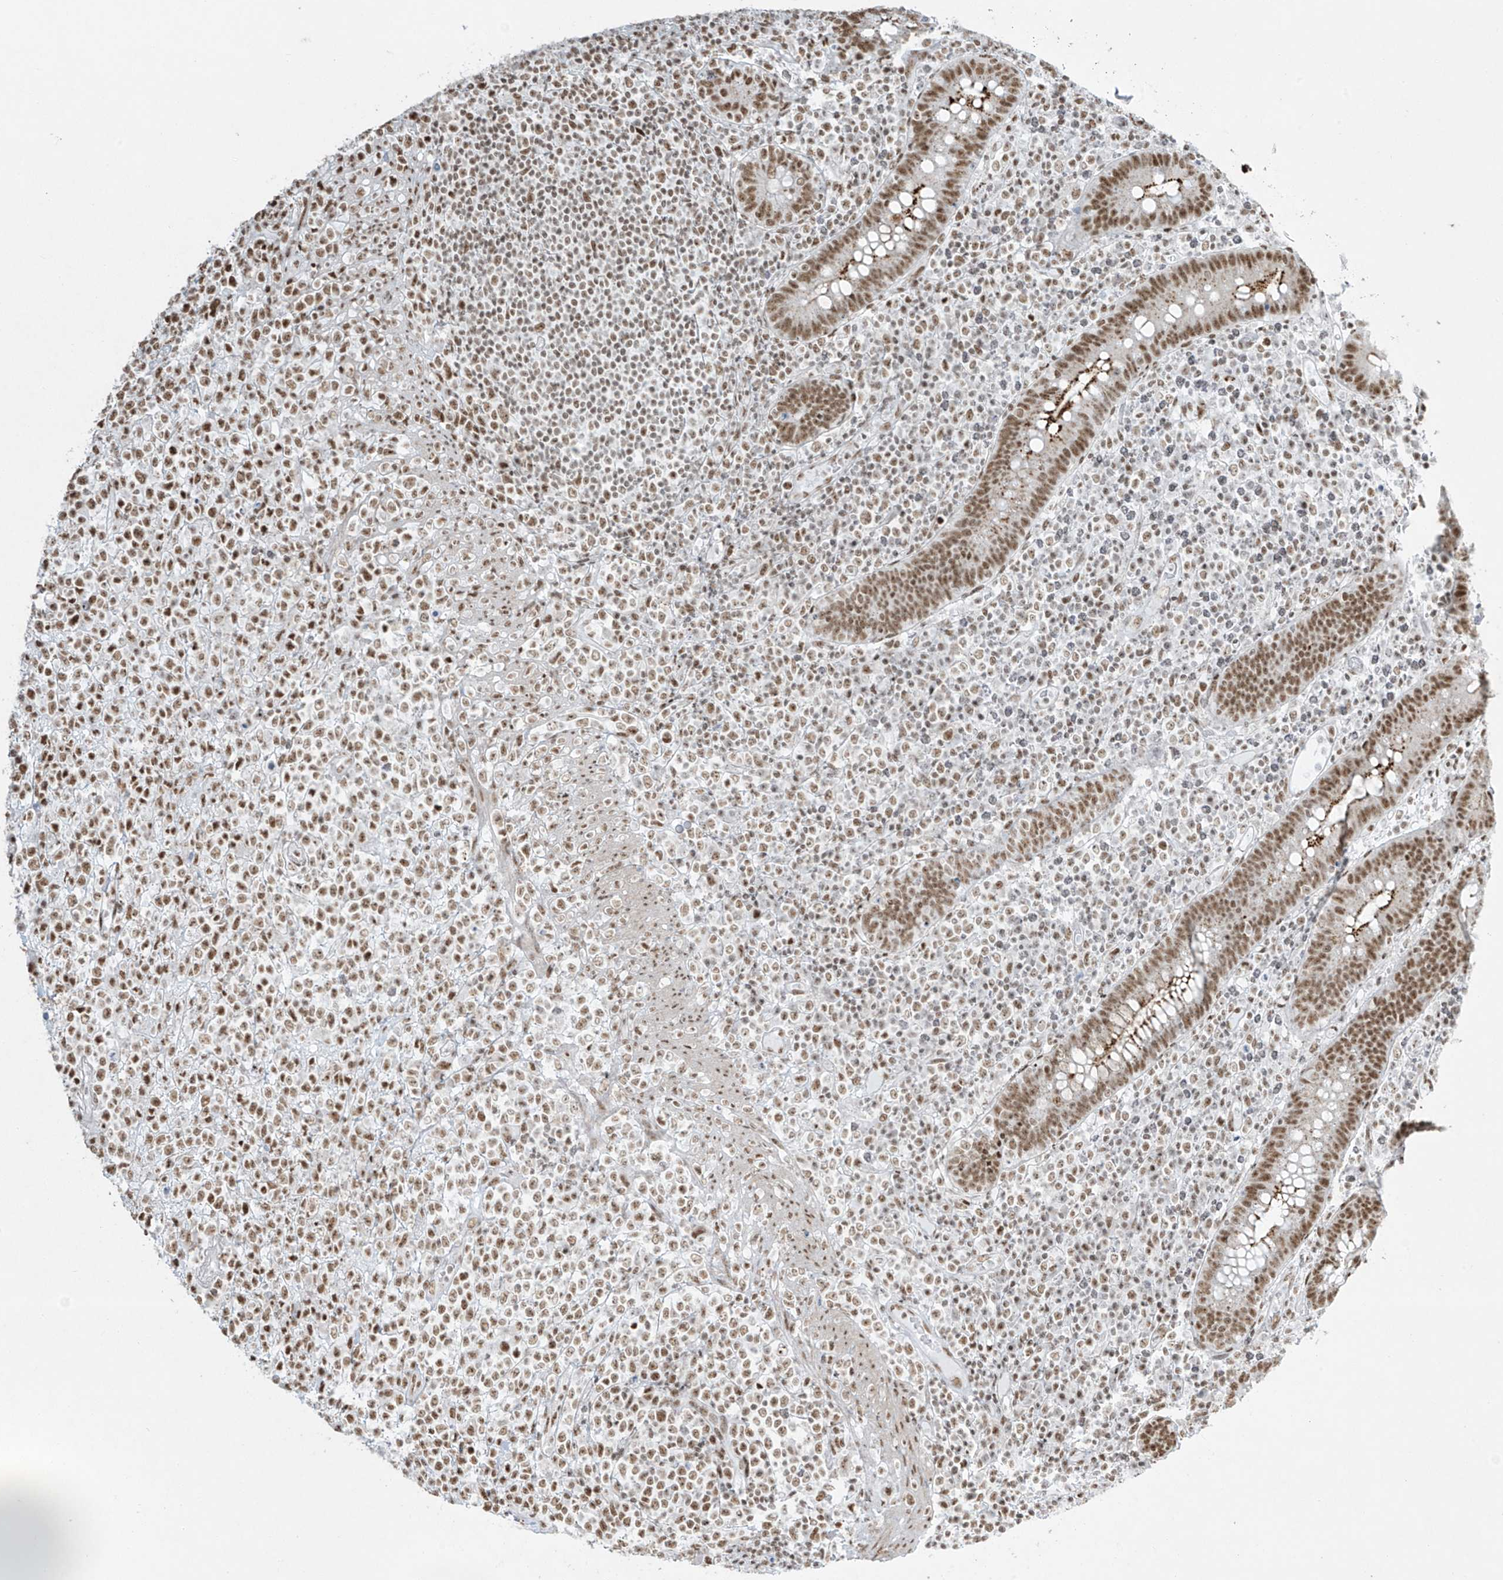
{"staining": {"intensity": "moderate", "quantity": ">75%", "location": "nuclear"}, "tissue": "lymphoma", "cell_type": "Tumor cells", "image_type": "cancer", "snomed": [{"axis": "morphology", "description": "Malignant lymphoma, non-Hodgkin's type, High grade"}, {"axis": "topography", "description": "Colon"}], "caption": "Immunohistochemical staining of high-grade malignant lymphoma, non-Hodgkin's type shows medium levels of moderate nuclear expression in approximately >75% of tumor cells. Nuclei are stained in blue.", "gene": "MS4A6A", "patient": {"sex": "female", "age": 53}}